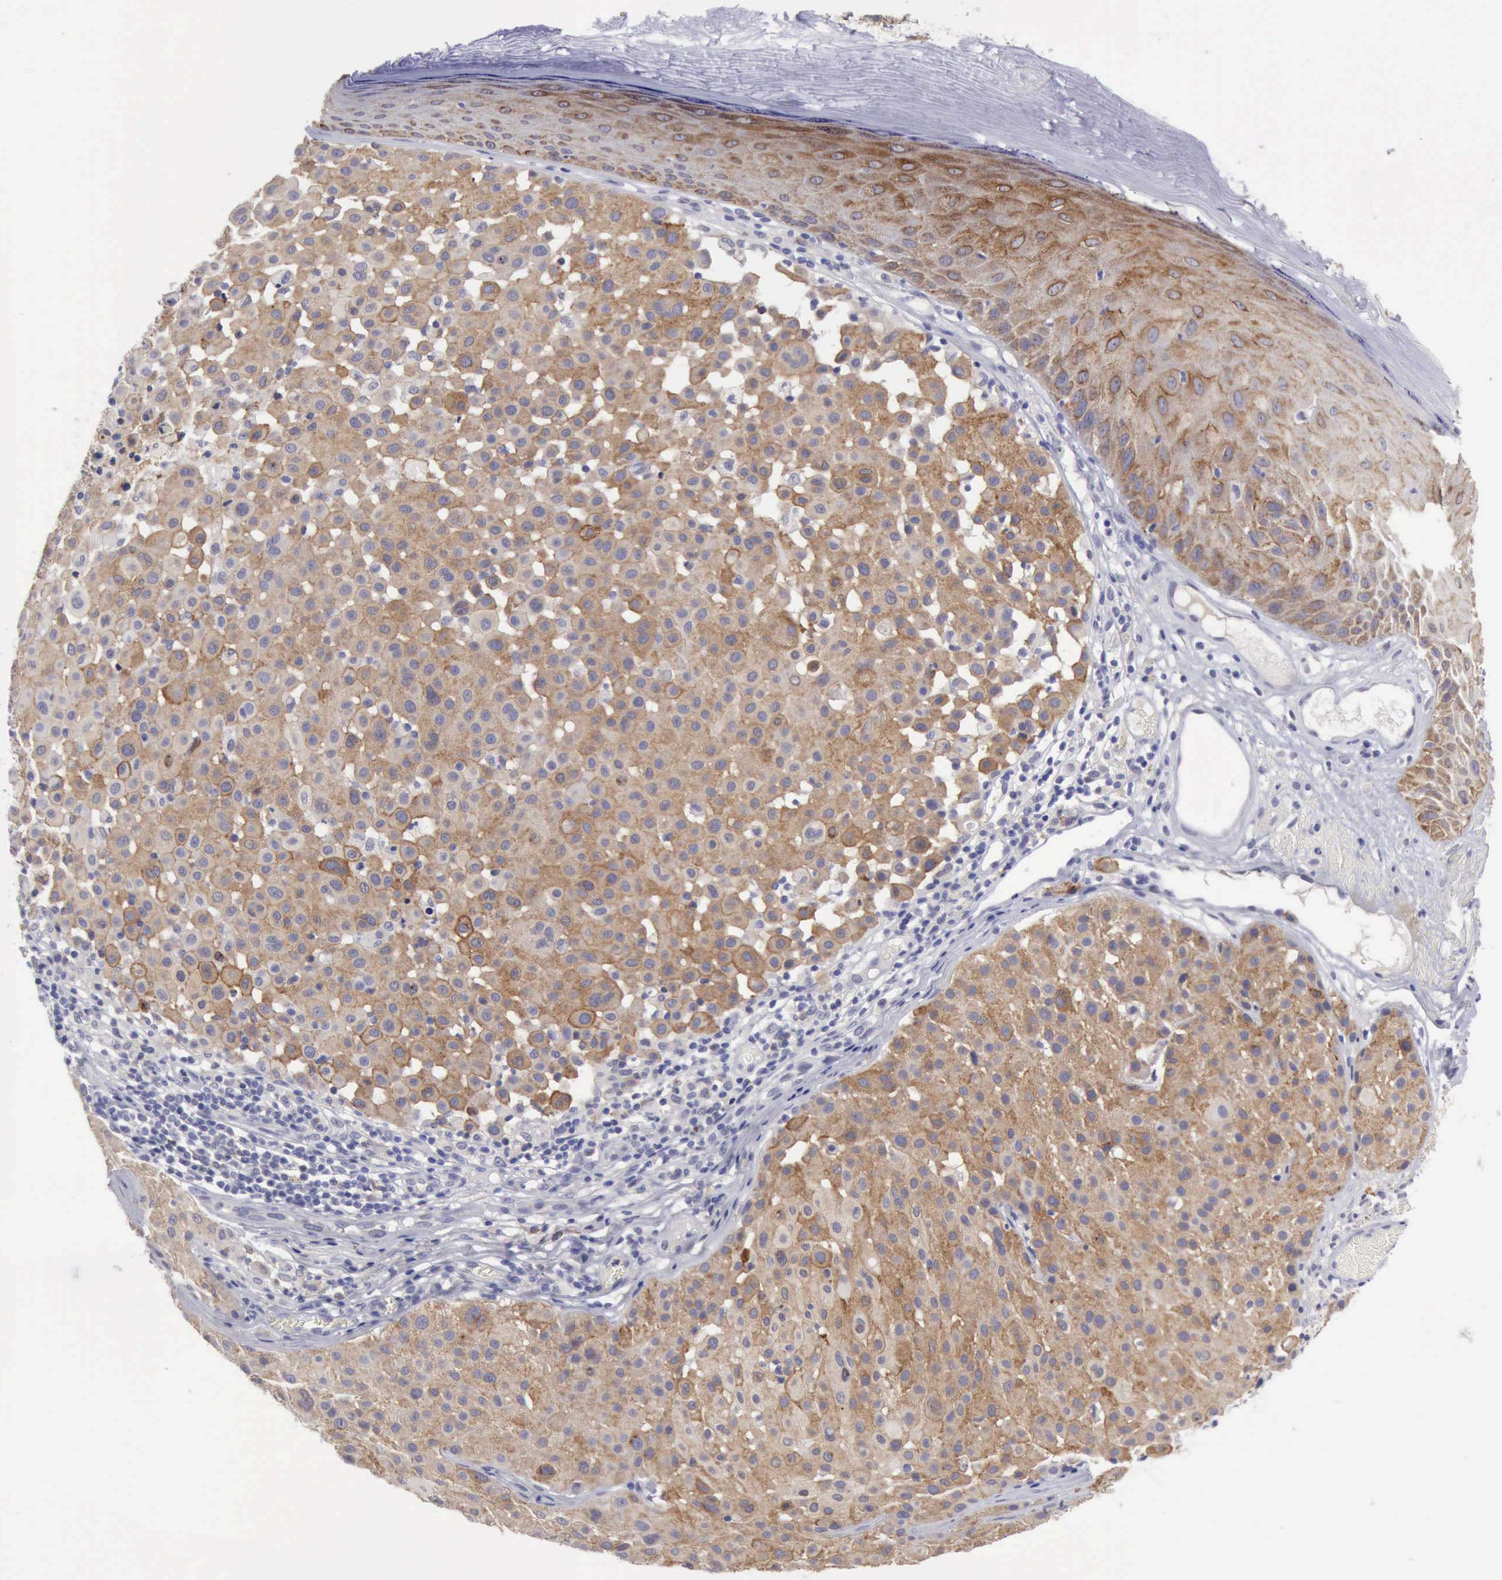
{"staining": {"intensity": "weak", "quantity": ">75%", "location": "cytoplasmic/membranous"}, "tissue": "melanoma", "cell_type": "Tumor cells", "image_type": "cancer", "snomed": [{"axis": "morphology", "description": "Malignant melanoma, NOS"}, {"axis": "topography", "description": "Skin"}], "caption": "Immunohistochemical staining of malignant melanoma demonstrates weak cytoplasmic/membranous protein positivity in about >75% of tumor cells.", "gene": "TFRC", "patient": {"sex": "male", "age": 36}}